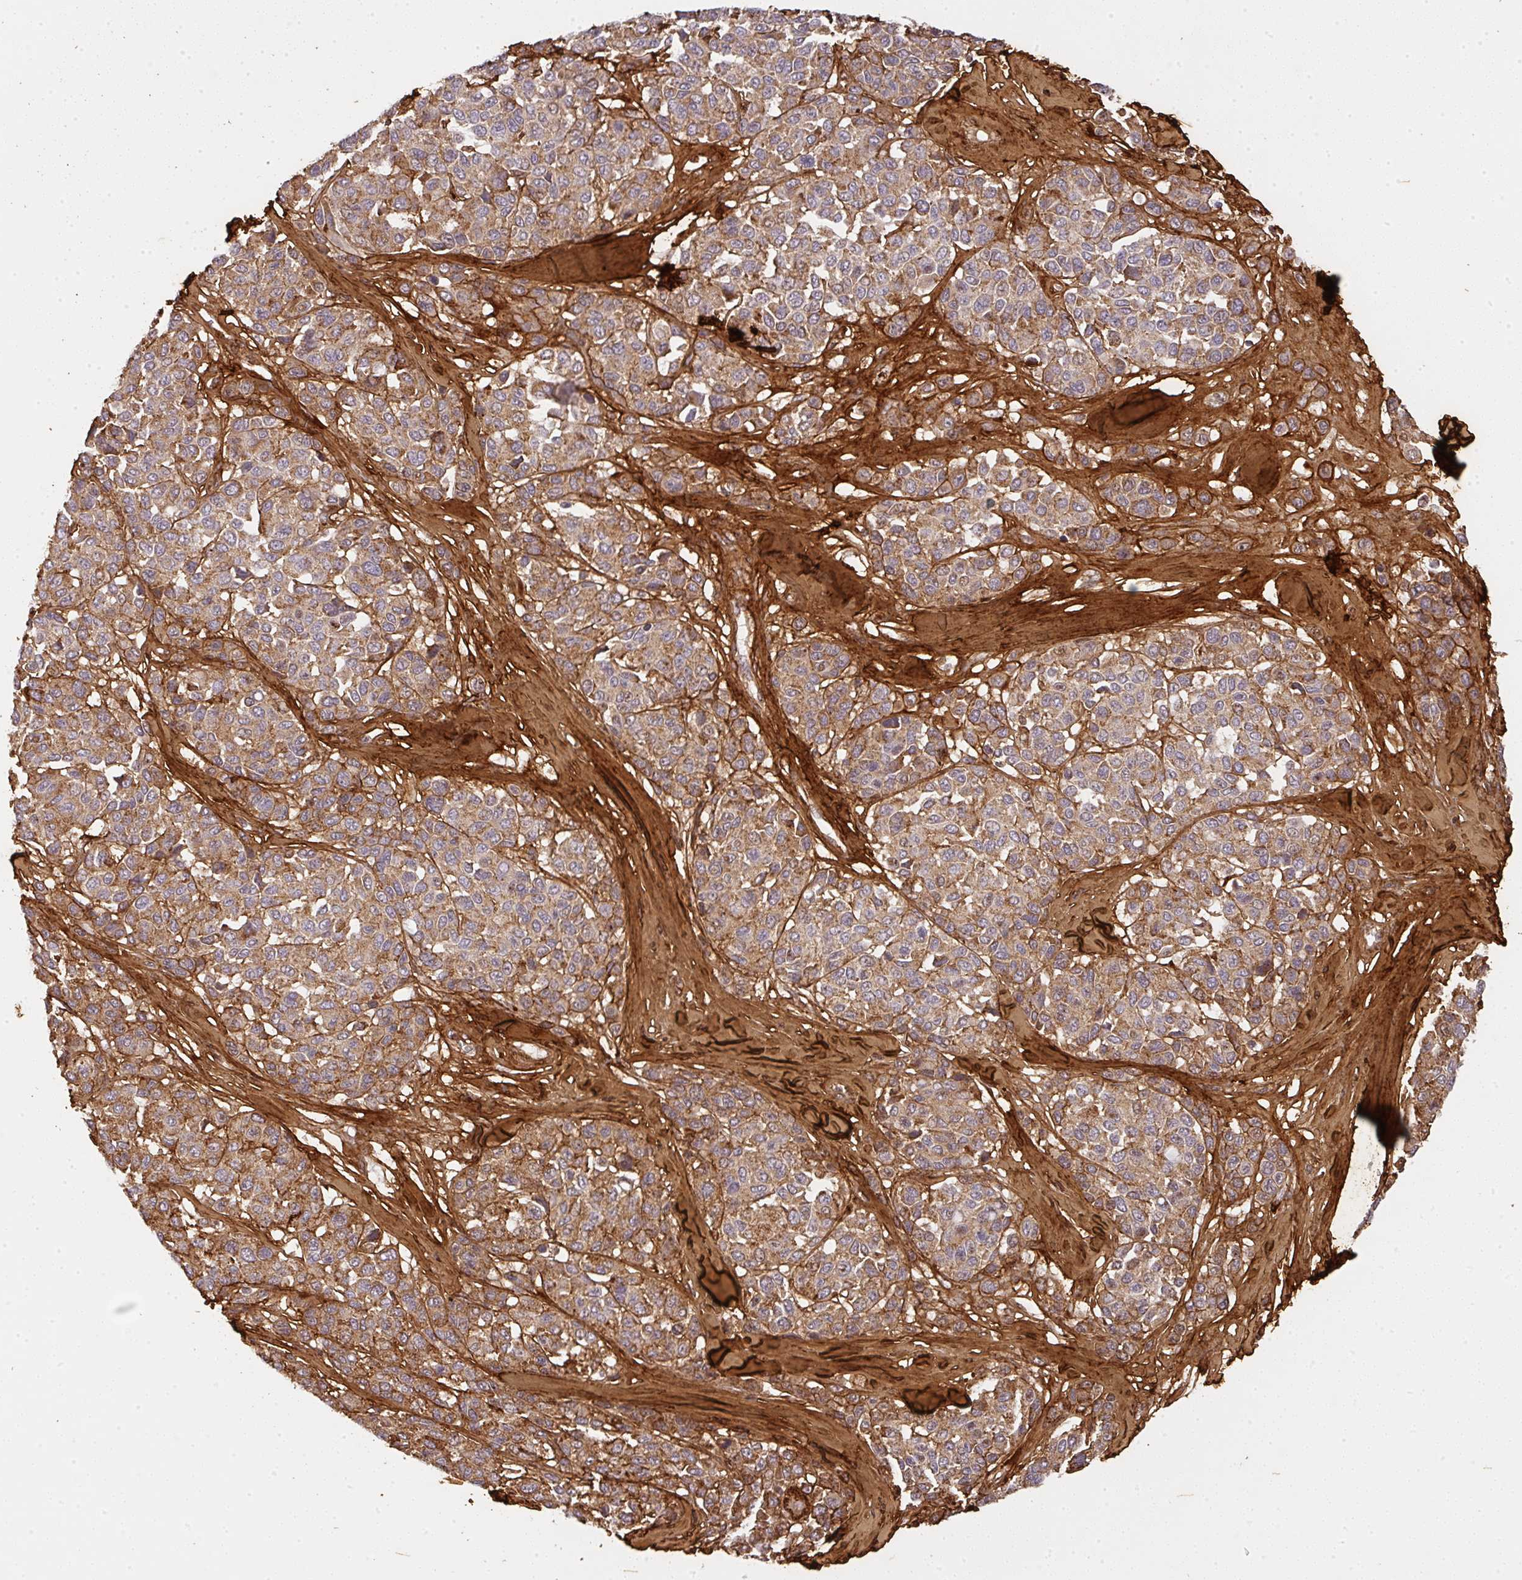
{"staining": {"intensity": "moderate", "quantity": ">75%", "location": "cytoplasmic/membranous"}, "tissue": "melanoma", "cell_type": "Tumor cells", "image_type": "cancer", "snomed": [{"axis": "morphology", "description": "Malignant melanoma, NOS"}, {"axis": "topography", "description": "Skin"}], "caption": "An image of malignant melanoma stained for a protein demonstrates moderate cytoplasmic/membranous brown staining in tumor cells.", "gene": "COL3A1", "patient": {"sex": "female", "age": 66}}